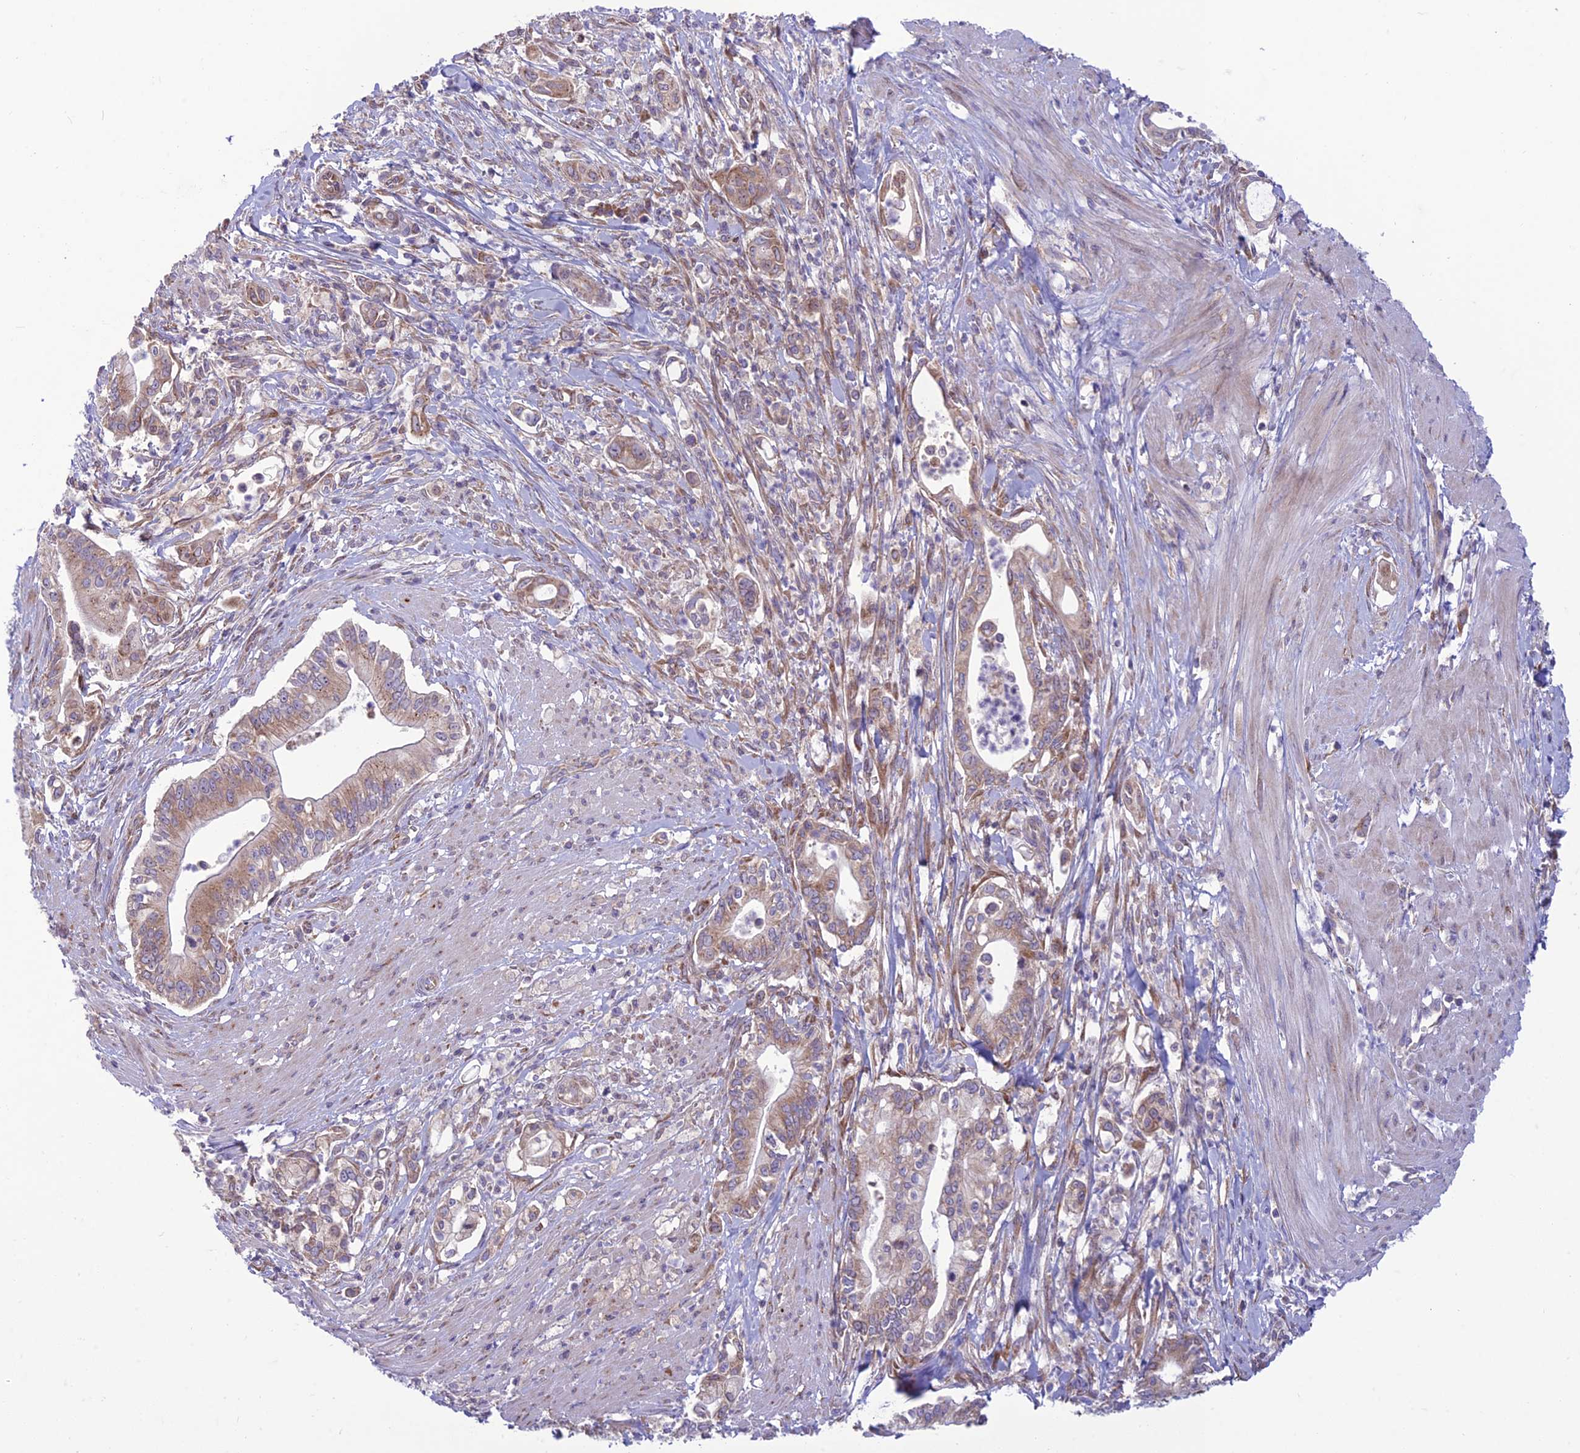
{"staining": {"intensity": "weak", "quantity": ">75%", "location": "cytoplasmic/membranous"}, "tissue": "pancreatic cancer", "cell_type": "Tumor cells", "image_type": "cancer", "snomed": [{"axis": "morphology", "description": "Adenocarcinoma, NOS"}, {"axis": "topography", "description": "Pancreas"}], "caption": "IHC image of neoplastic tissue: human adenocarcinoma (pancreatic) stained using immunohistochemistry exhibits low levels of weak protein expression localized specifically in the cytoplasmic/membranous of tumor cells, appearing as a cytoplasmic/membranous brown color.", "gene": "RPL17-C18orf32", "patient": {"sex": "male", "age": 78}}